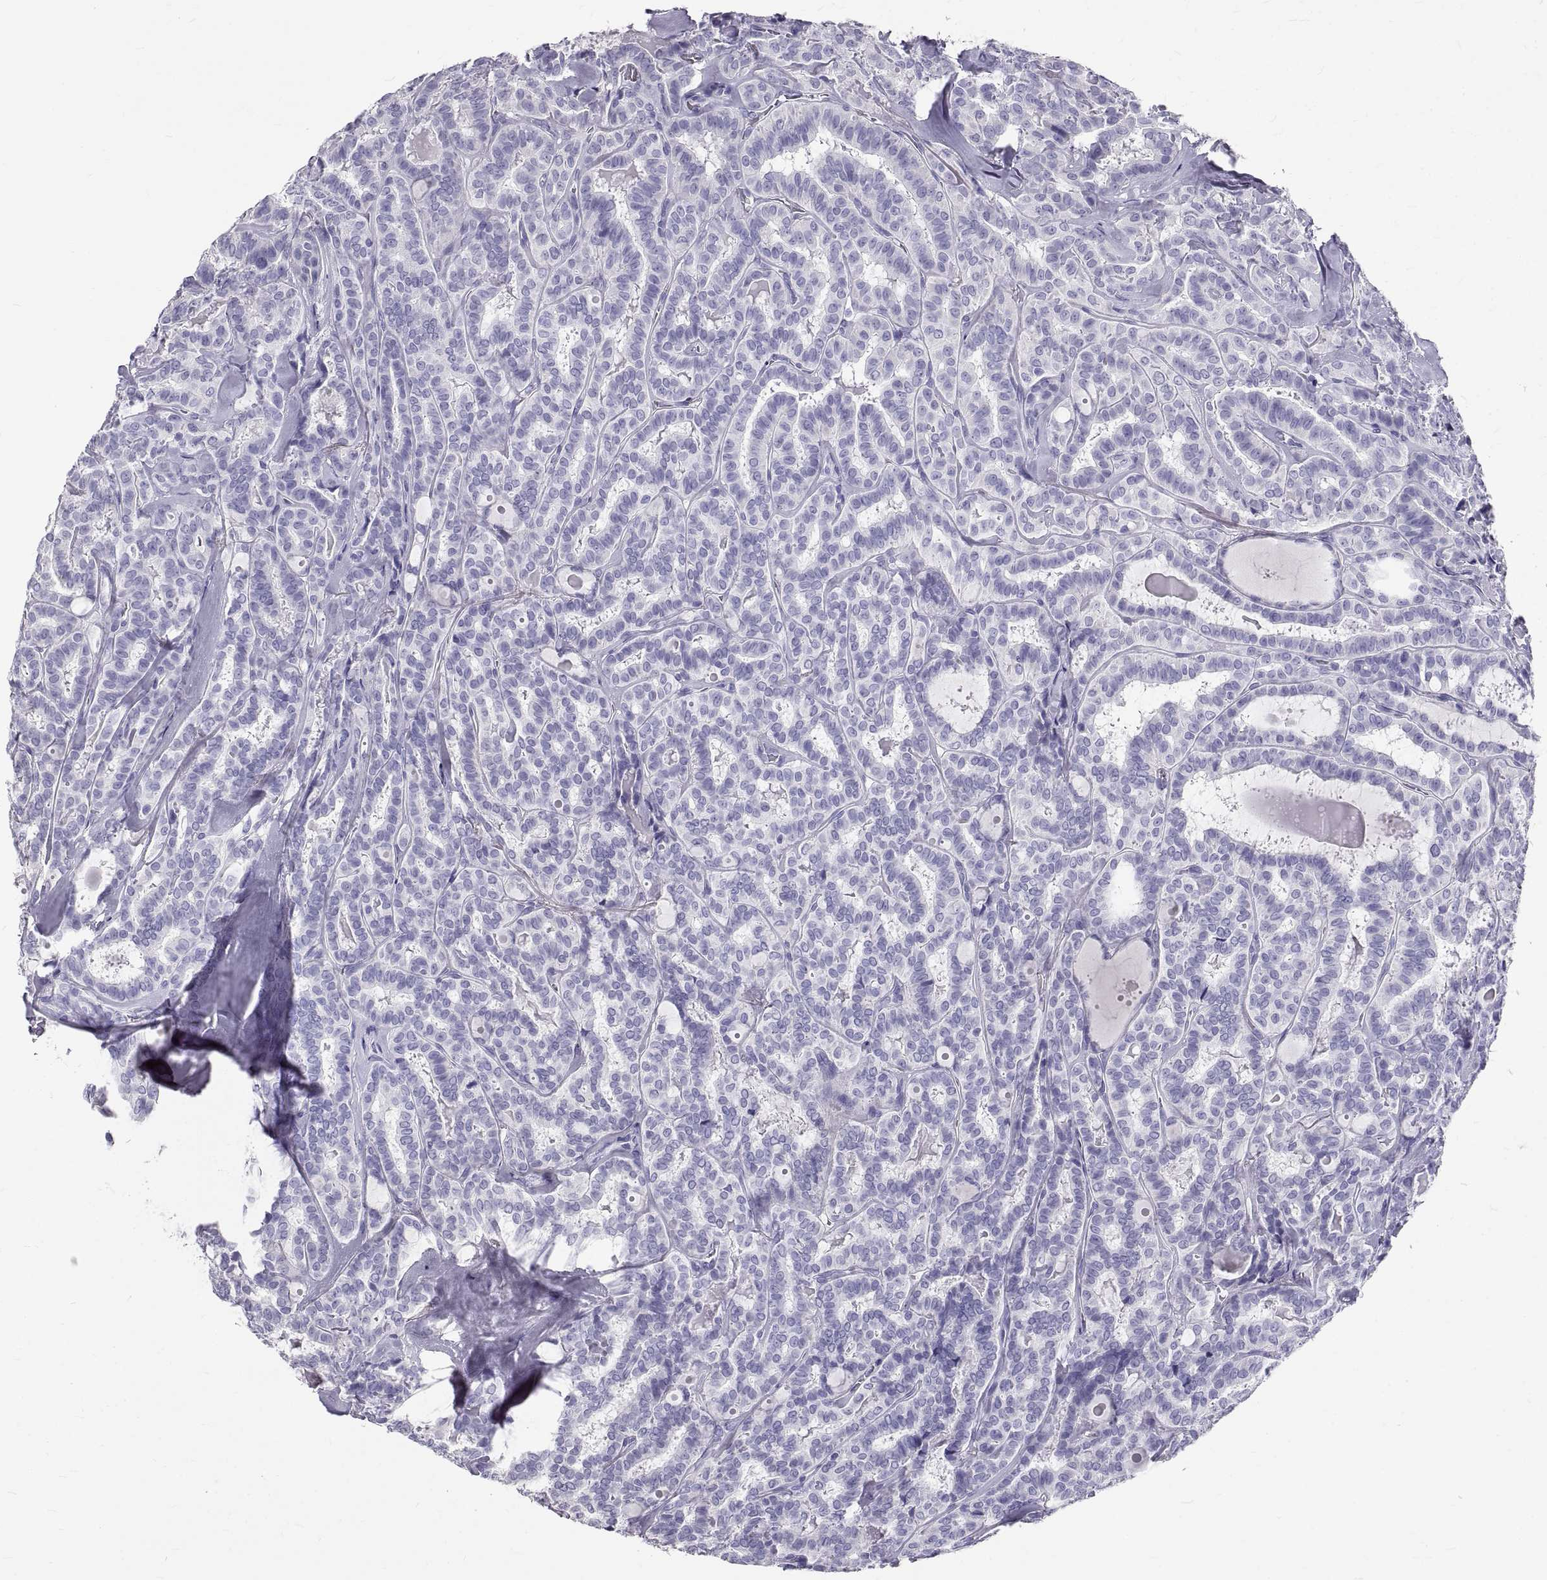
{"staining": {"intensity": "negative", "quantity": "none", "location": "none"}, "tissue": "thyroid cancer", "cell_type": "Tumor cells", "image_type": "cancer", "snomed": [{"axis": "morphology", "description": "Papillary adenocarcinoma, NOS"}, {"axis": "topography", "description": "Thyroid gland"}], "caption": "Immunohistochemical staining of human thyroid cancer (papillary adenocarcinoma) demonstrates no significant positivity in tumor cells.", "gene": "GNG12", "patient": {"sex": "female", "age": 39}}